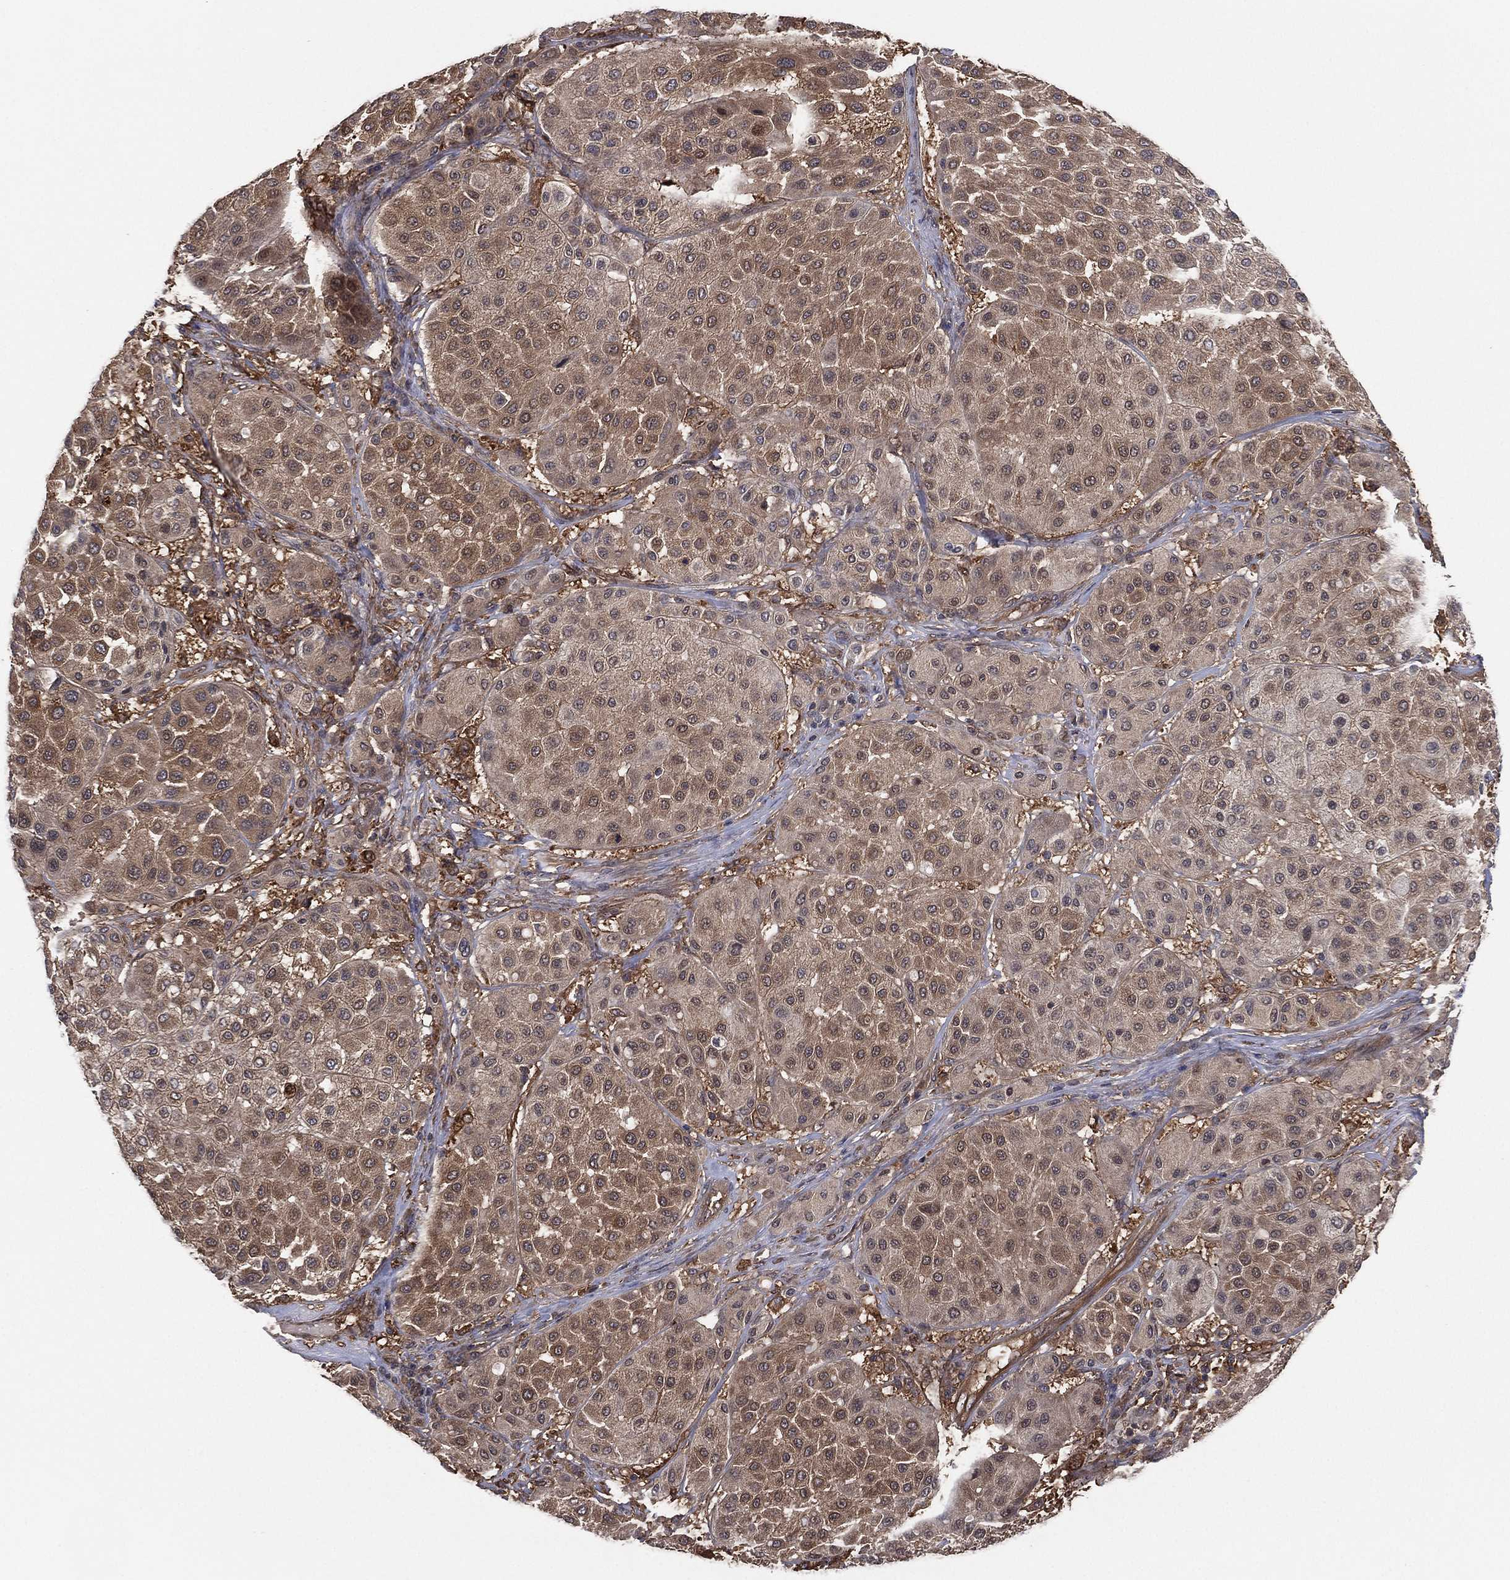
{"staining": {"intensity": "moderate", "quantity": "25%-75%", "location": "cytoplasmic/membranous"}, "tissue": "melanoma", "cell_type": "Tumor cells", "image_type": "cancer", "snomed": [{"axis": "morphology", "description": "Malignant melanoma, Metastatic site"}, {"axis": "topography", "description": "Smooth muscle"}], "caption": "IHC (DAB (3,3'-diaminobenzidine)) staining of human melanoma demonstrates moderate cytoplasmic/membranous protein staining in about 25%-75% of tumor cells. Immunohistochemistry stains the protein in brown and the nuclei are stained blue.", "gene": "PSMG4", "patient": {"sex": "male", "age": 41}}